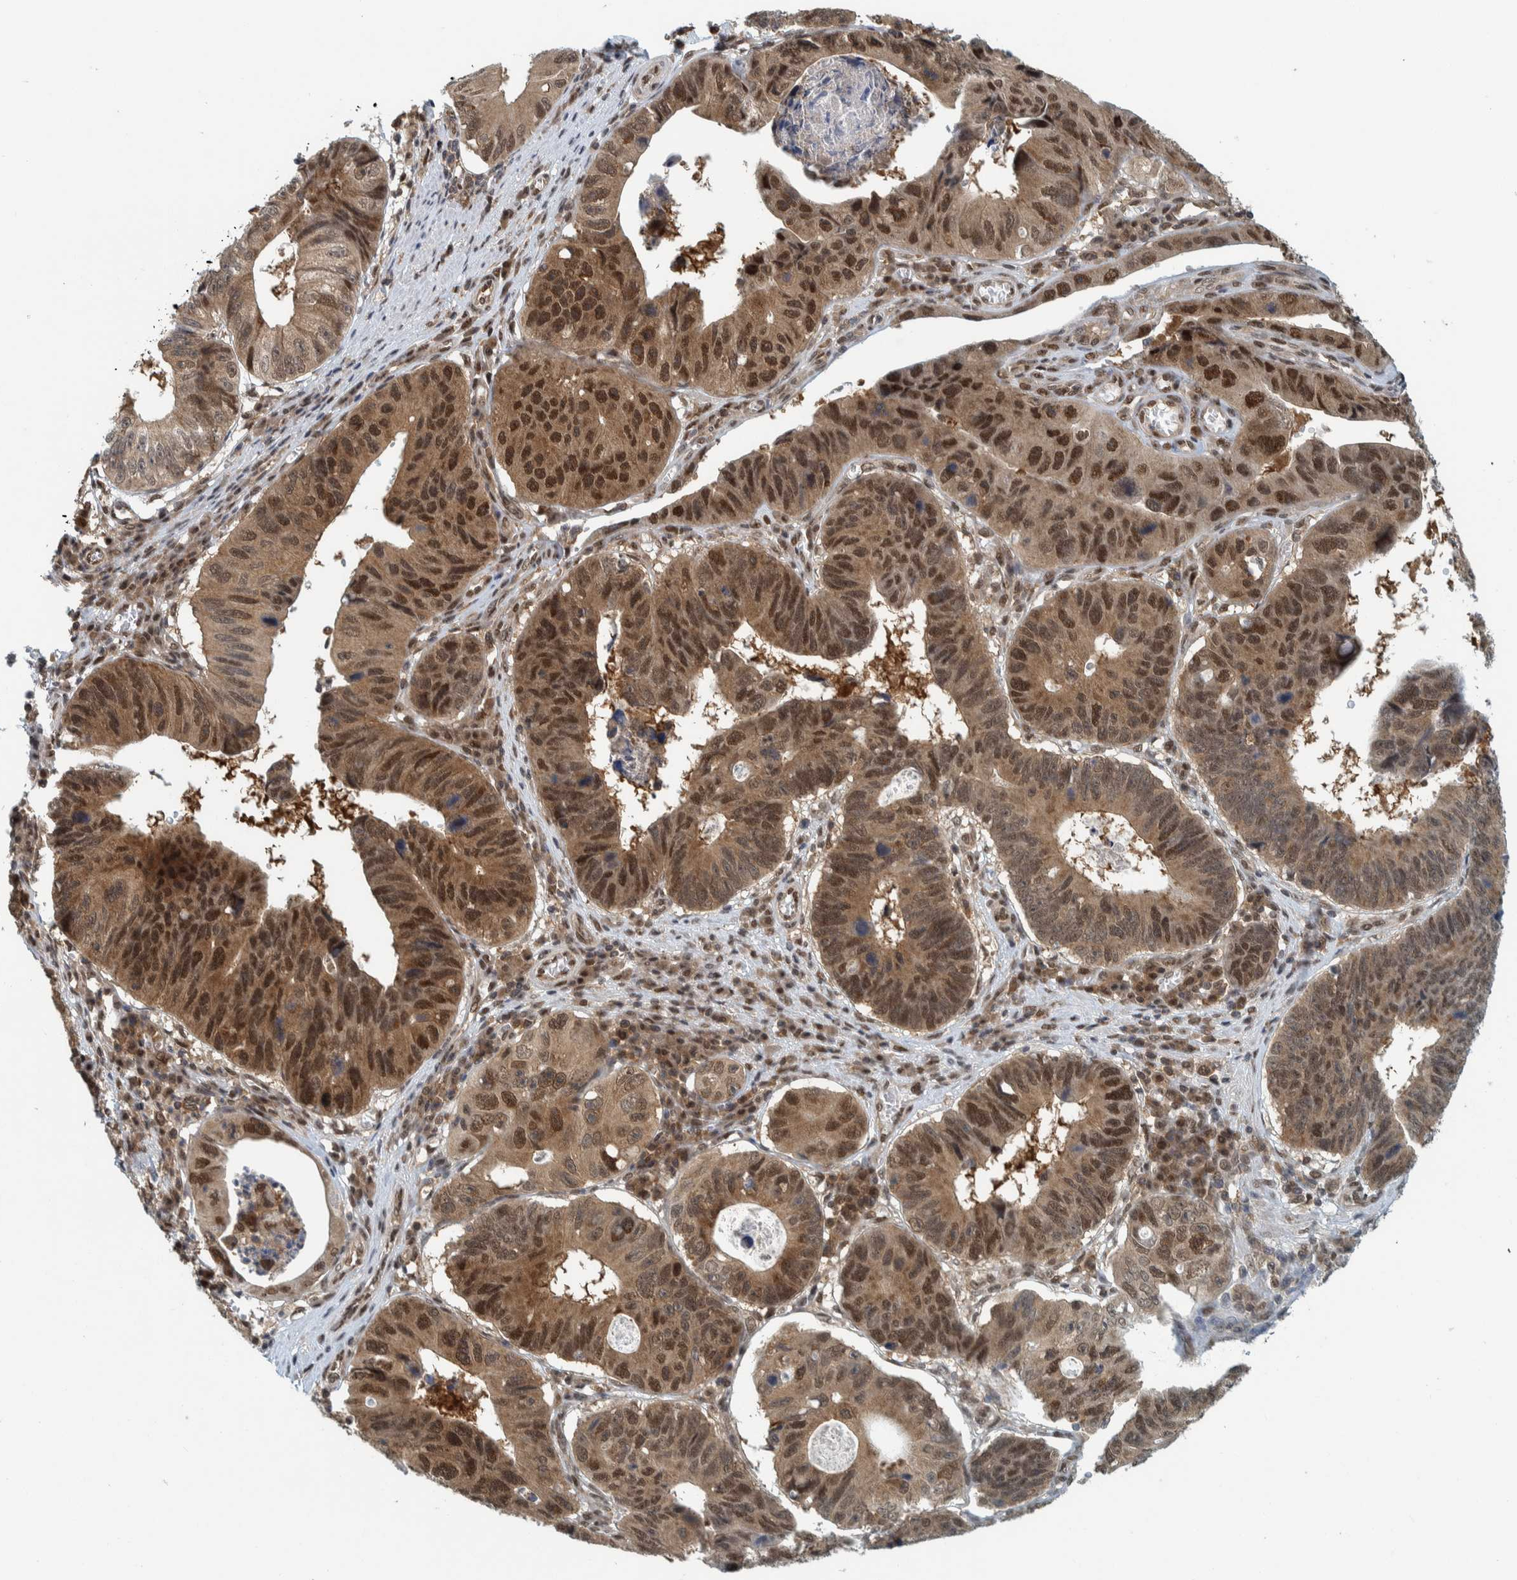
{"staining": {"intensity": "strong", "quantity": ">75%", "location": "cytoplasmic/membranous,nuclear"}, "tissue": "stomach cancer", "cell_type": "Tumor cells", "image_type": "cancer", "snomed": [{"axis": "morphology", "description": "Adenocarcinoma, NOS"}, {"axis": "topography", "description": "Stomach"}], "caption": "Tumor cells demonstrate strong cytoplasmic/membranous and nuclear expression in approximately >75% of cells in stomach cancer.", "gene": "COPS3", "patient": {"sex": "male", "age": 59}}